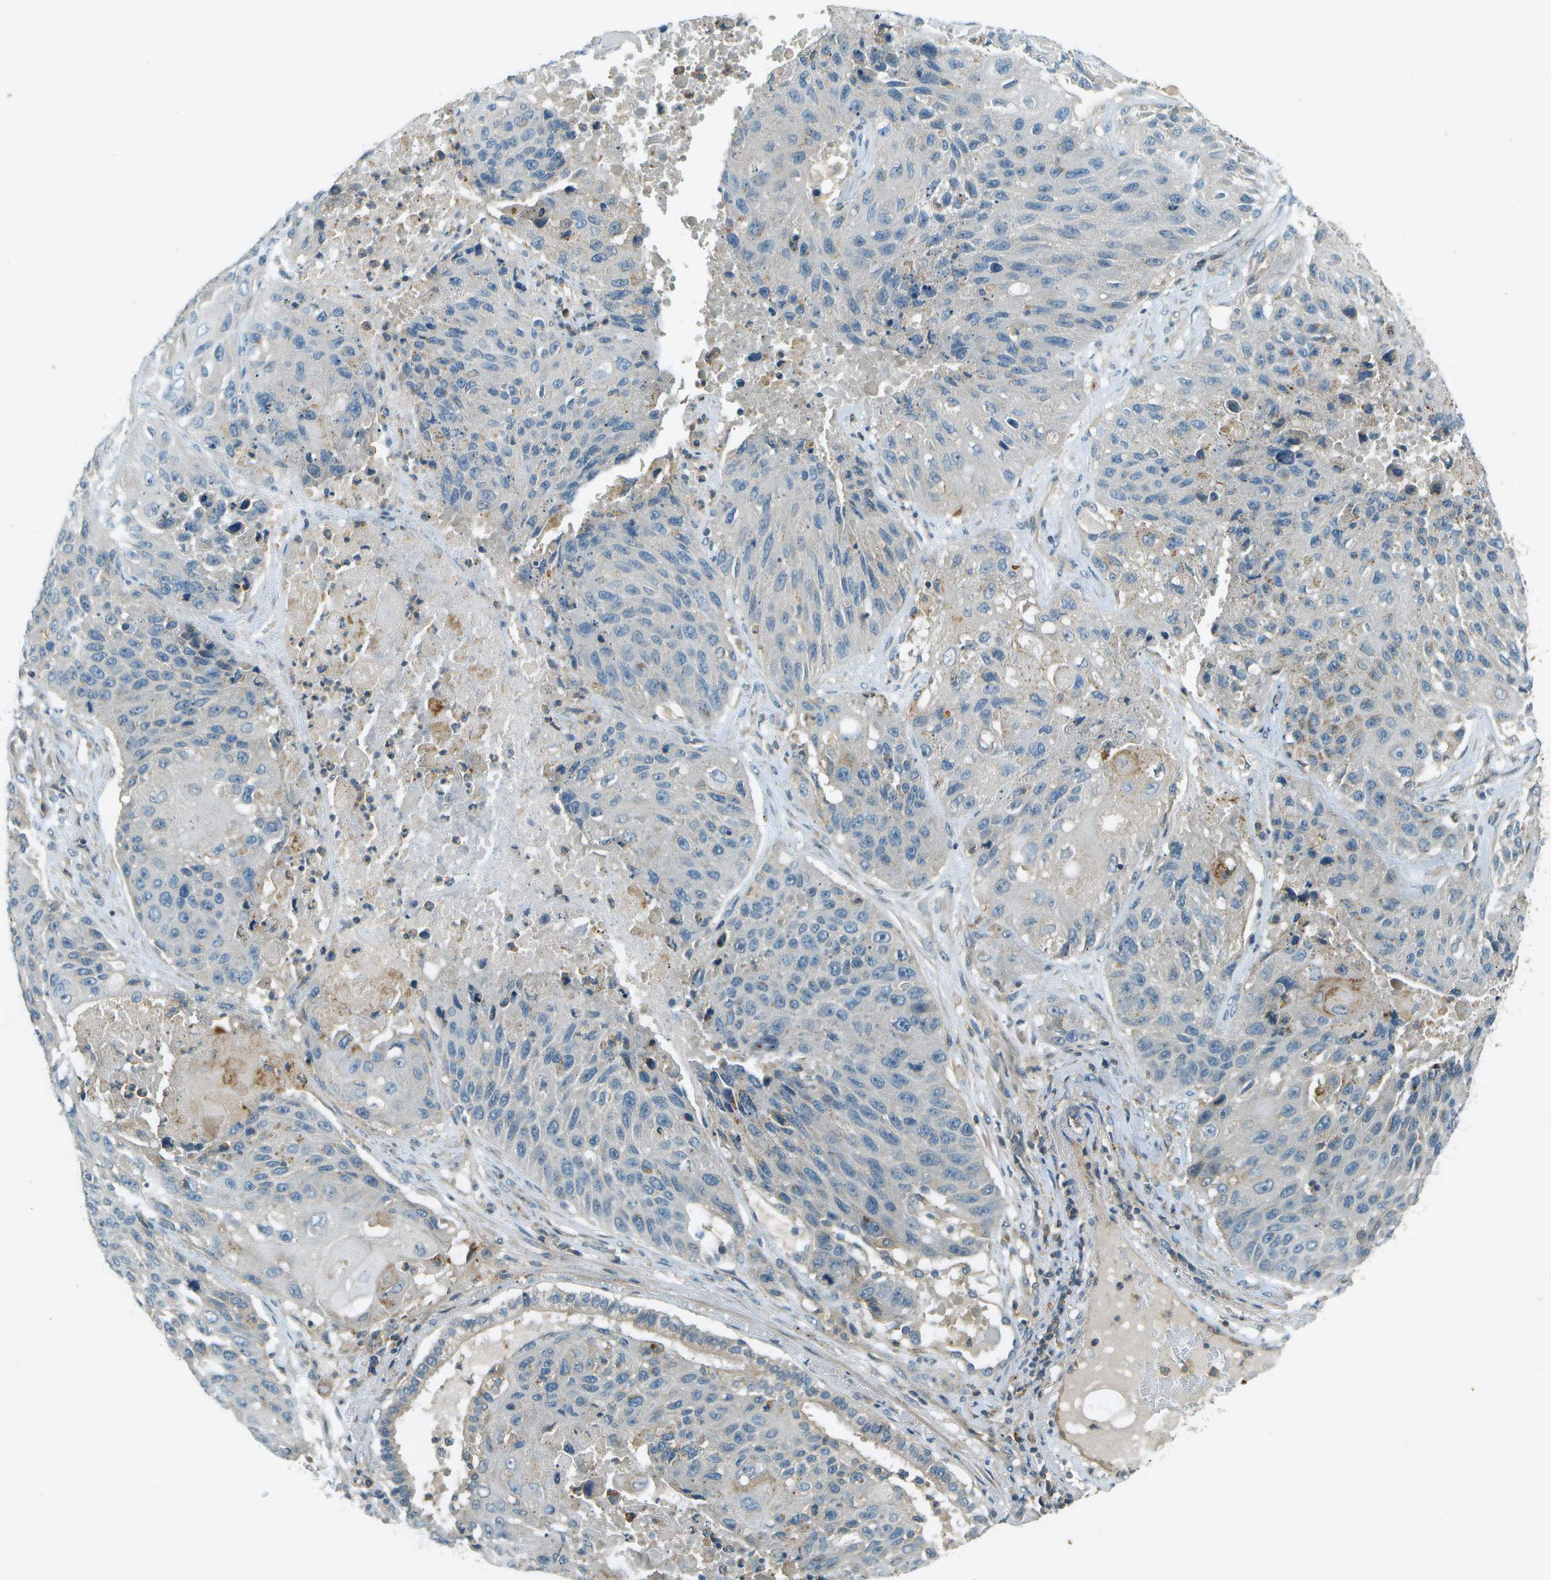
{"staining": {"intensity": "weak", "quantity": "<25%", "location": "cytoplasmic/membranous"}, "tissue": "lung cancer", "cell_type": "Tumor cells", "image_type": "cancer", "snomed": [{"axis": "morphology", "description": "Squamous cell carcinoma, NOS"}, {"axis": "topography", "description": "Lung"}], "caption": "Protein analysis of lung cancer demonstrates no significant expression in tumor cells.", "gene": "NUDT4", "patient": {"sex": "male", "age": 61}}